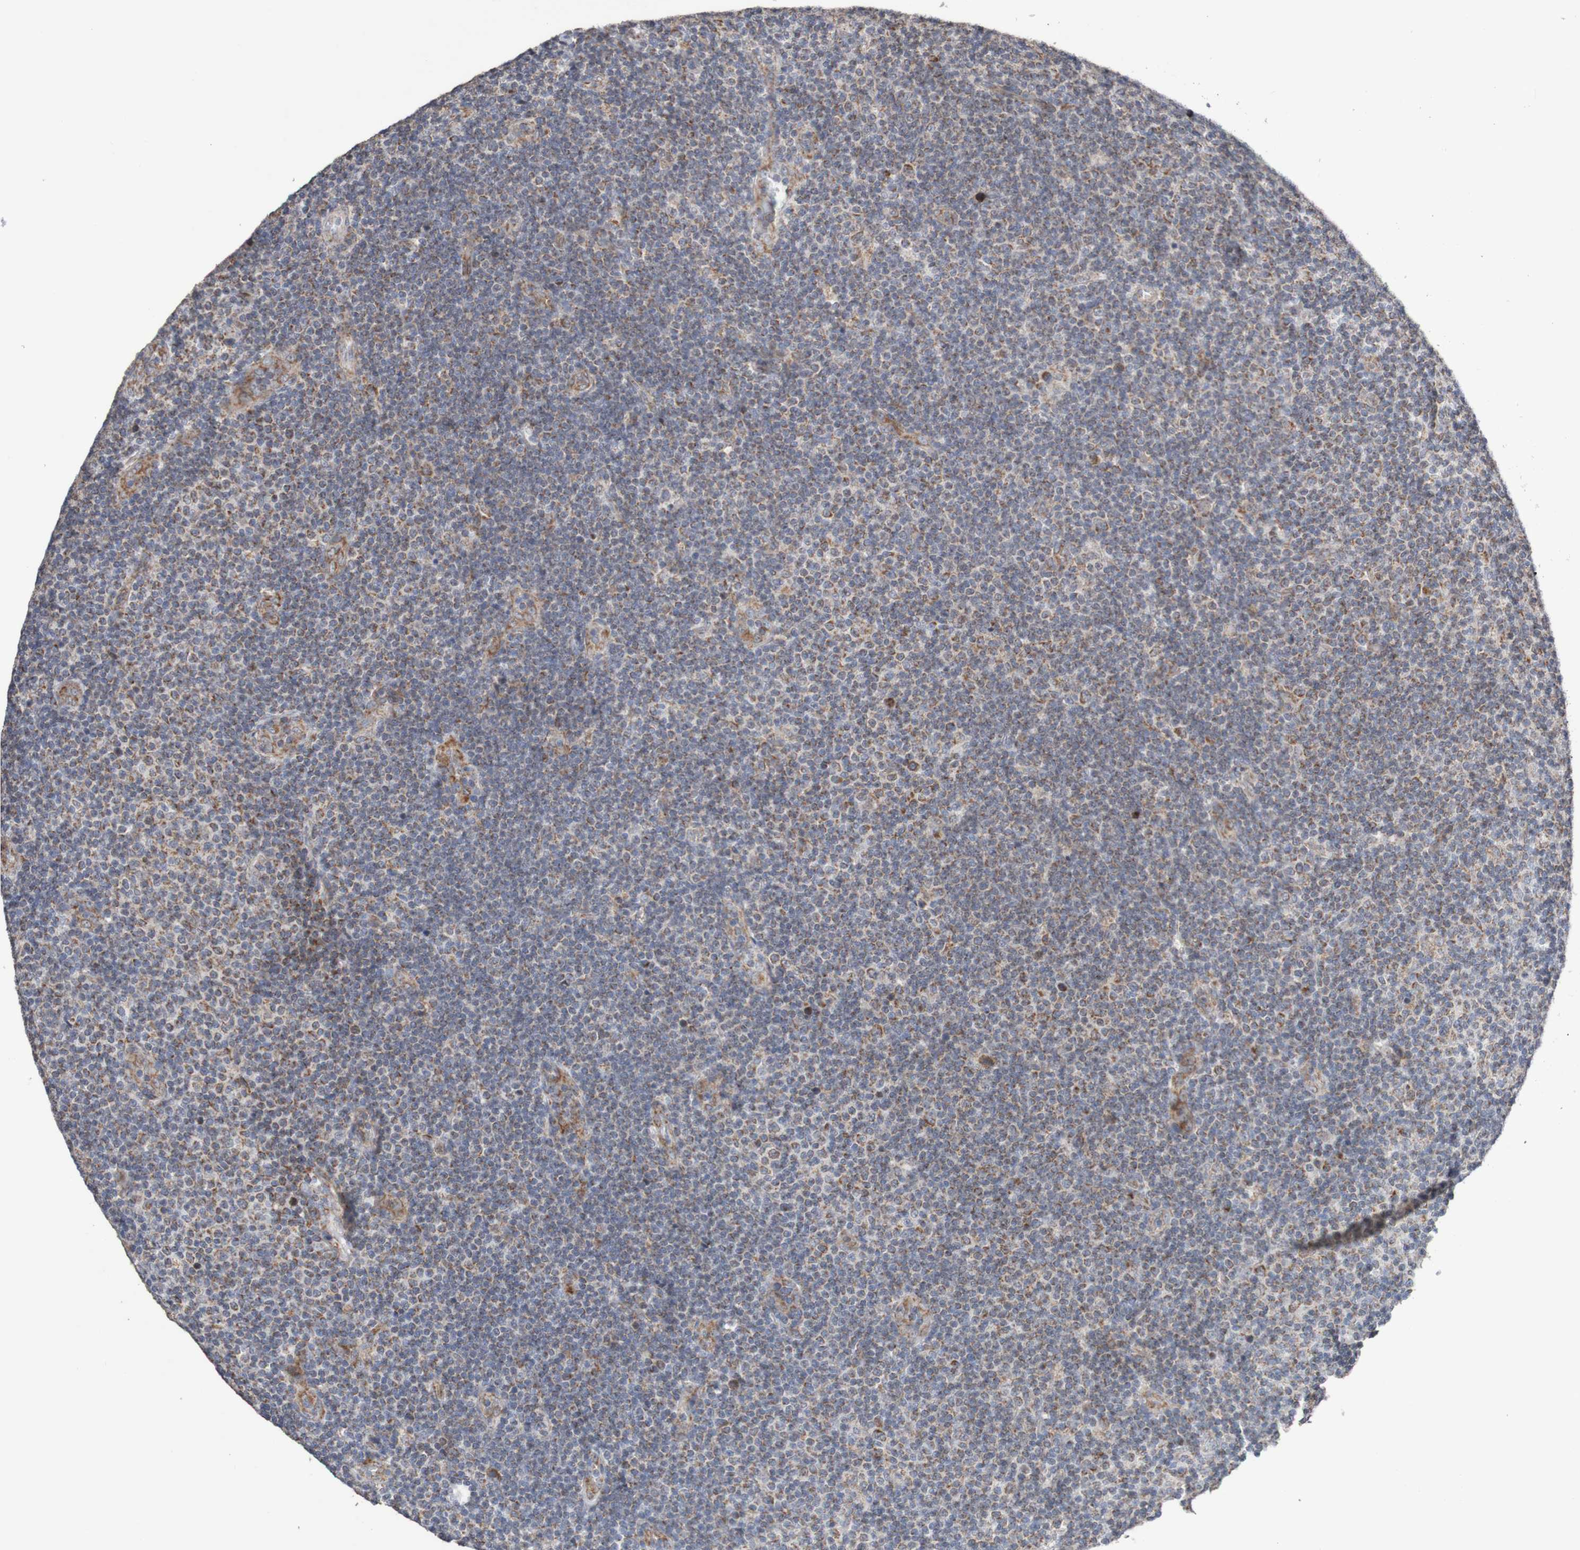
{"staining": {"intensity": "negative", "quantity": "none", "location": "none"}, "tissue": "lymphoma", "cell_type": "Tumor cells", "image_type": "cancer", "snomed": [{"axis": "morphology", "description": "Malignant lymphoma, non-Hodgkin's type, Low grade"}, {"axis": "topography", "description": "Lymph node"}], "caption": "The image displays no significant staining in tumor cells of malignant lymphoma, non-Hodgkin's type (low-grade).", "gene": "DVL1", "patient": {"sex": "male", "age": 83}}